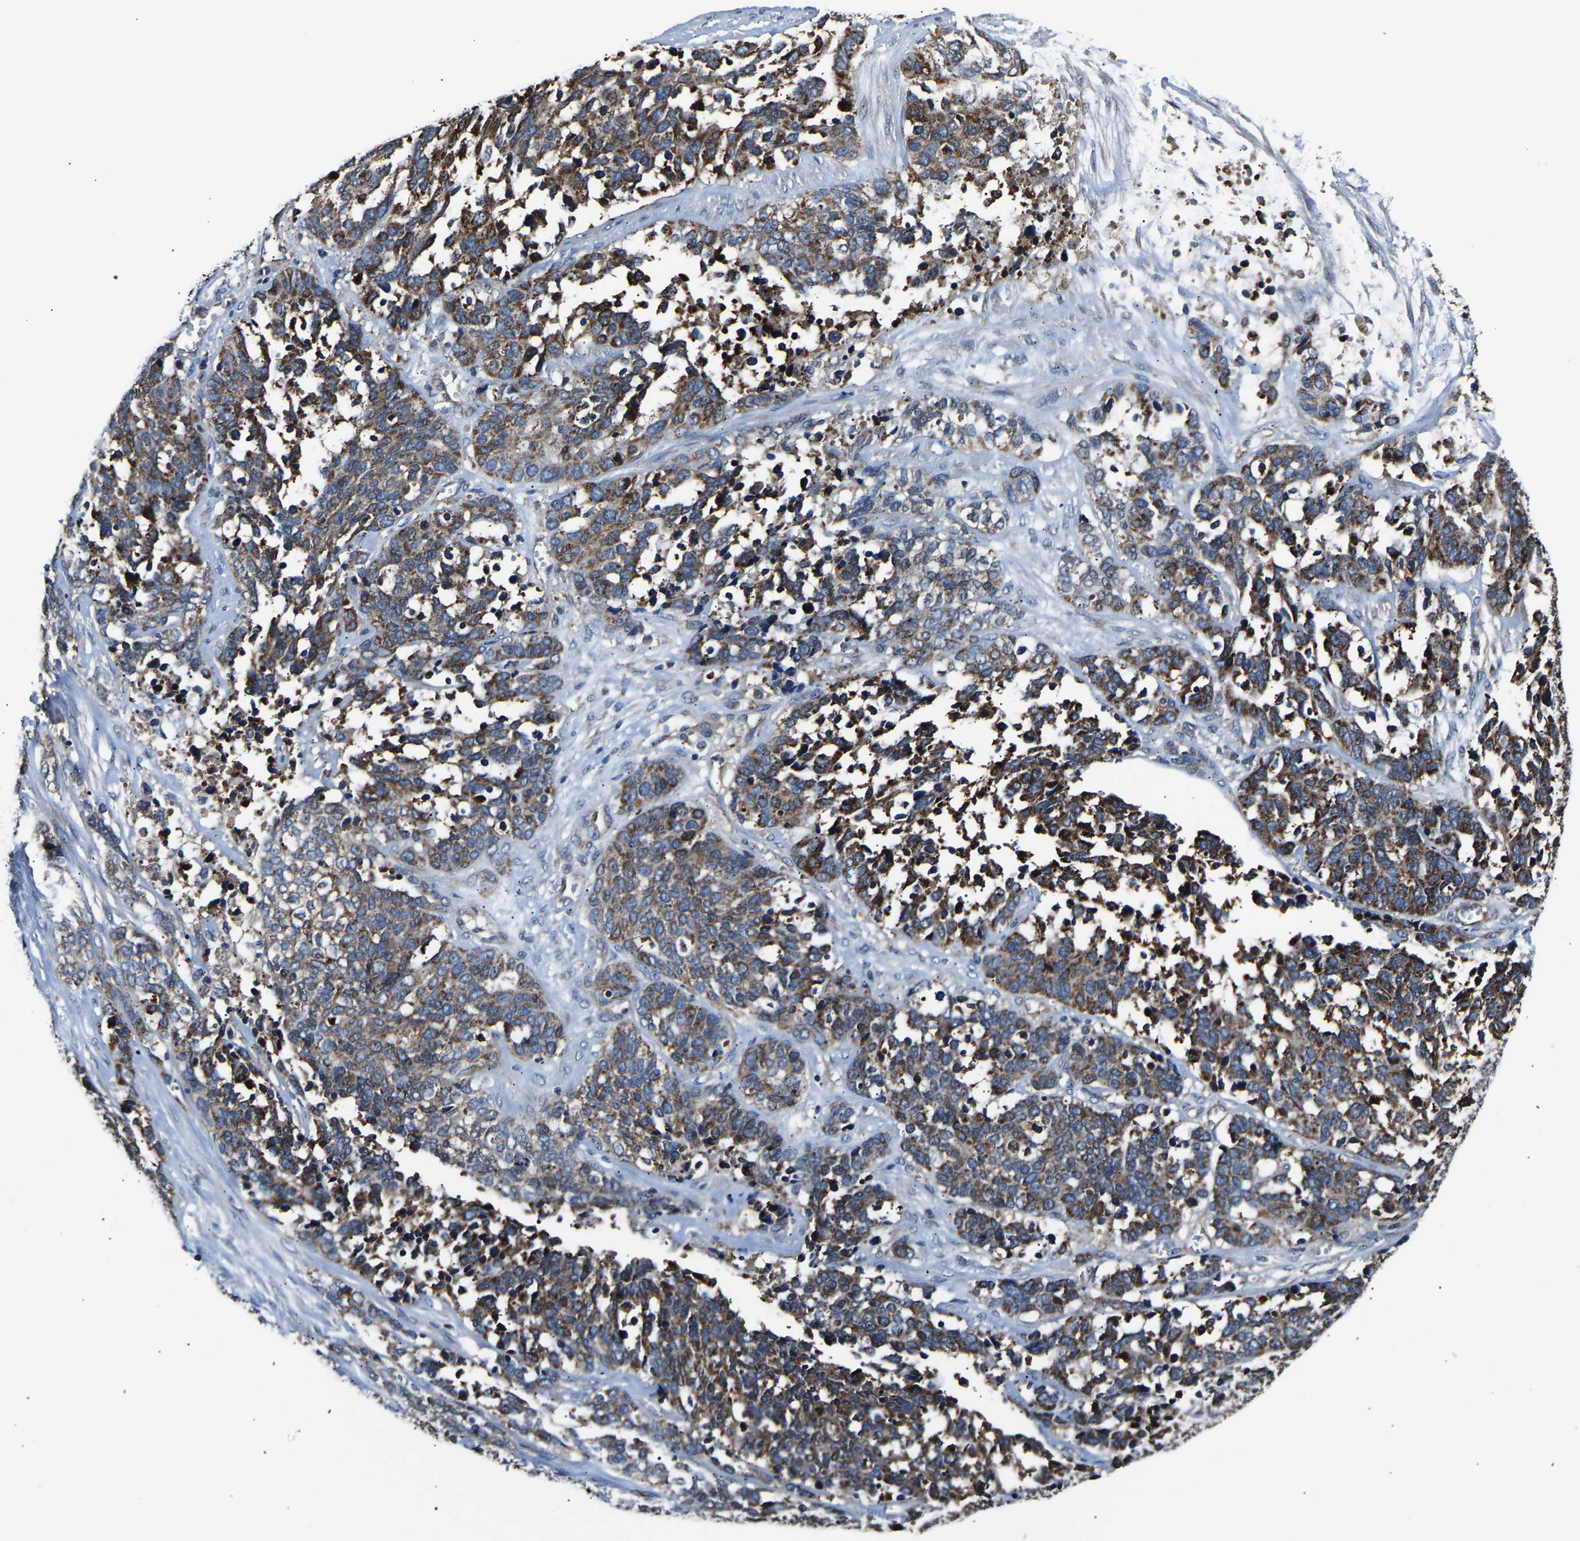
{"staining": {"intensity": "strong", "quantity": ">75%", "location": "cytoplasmic/membranous"}, "tissue": "ovarian cancer", "cell_type": "Tumor cells", "image_type": "cancer", "snomed": [{"axis": "morphology", "description": "Cystadenocarcinoma, serous, NOS"}, {"axis": "topography", "description": "Ovary"}], "caption": "Immunohistochemical staining of ovarian serous cystadenocarcinoma shows strong cytoplasmic/membranous protein expression in approximately >75% of tumor cells.", "gene": "GGCT", "patient": {"sex": "female", "age": 44}}